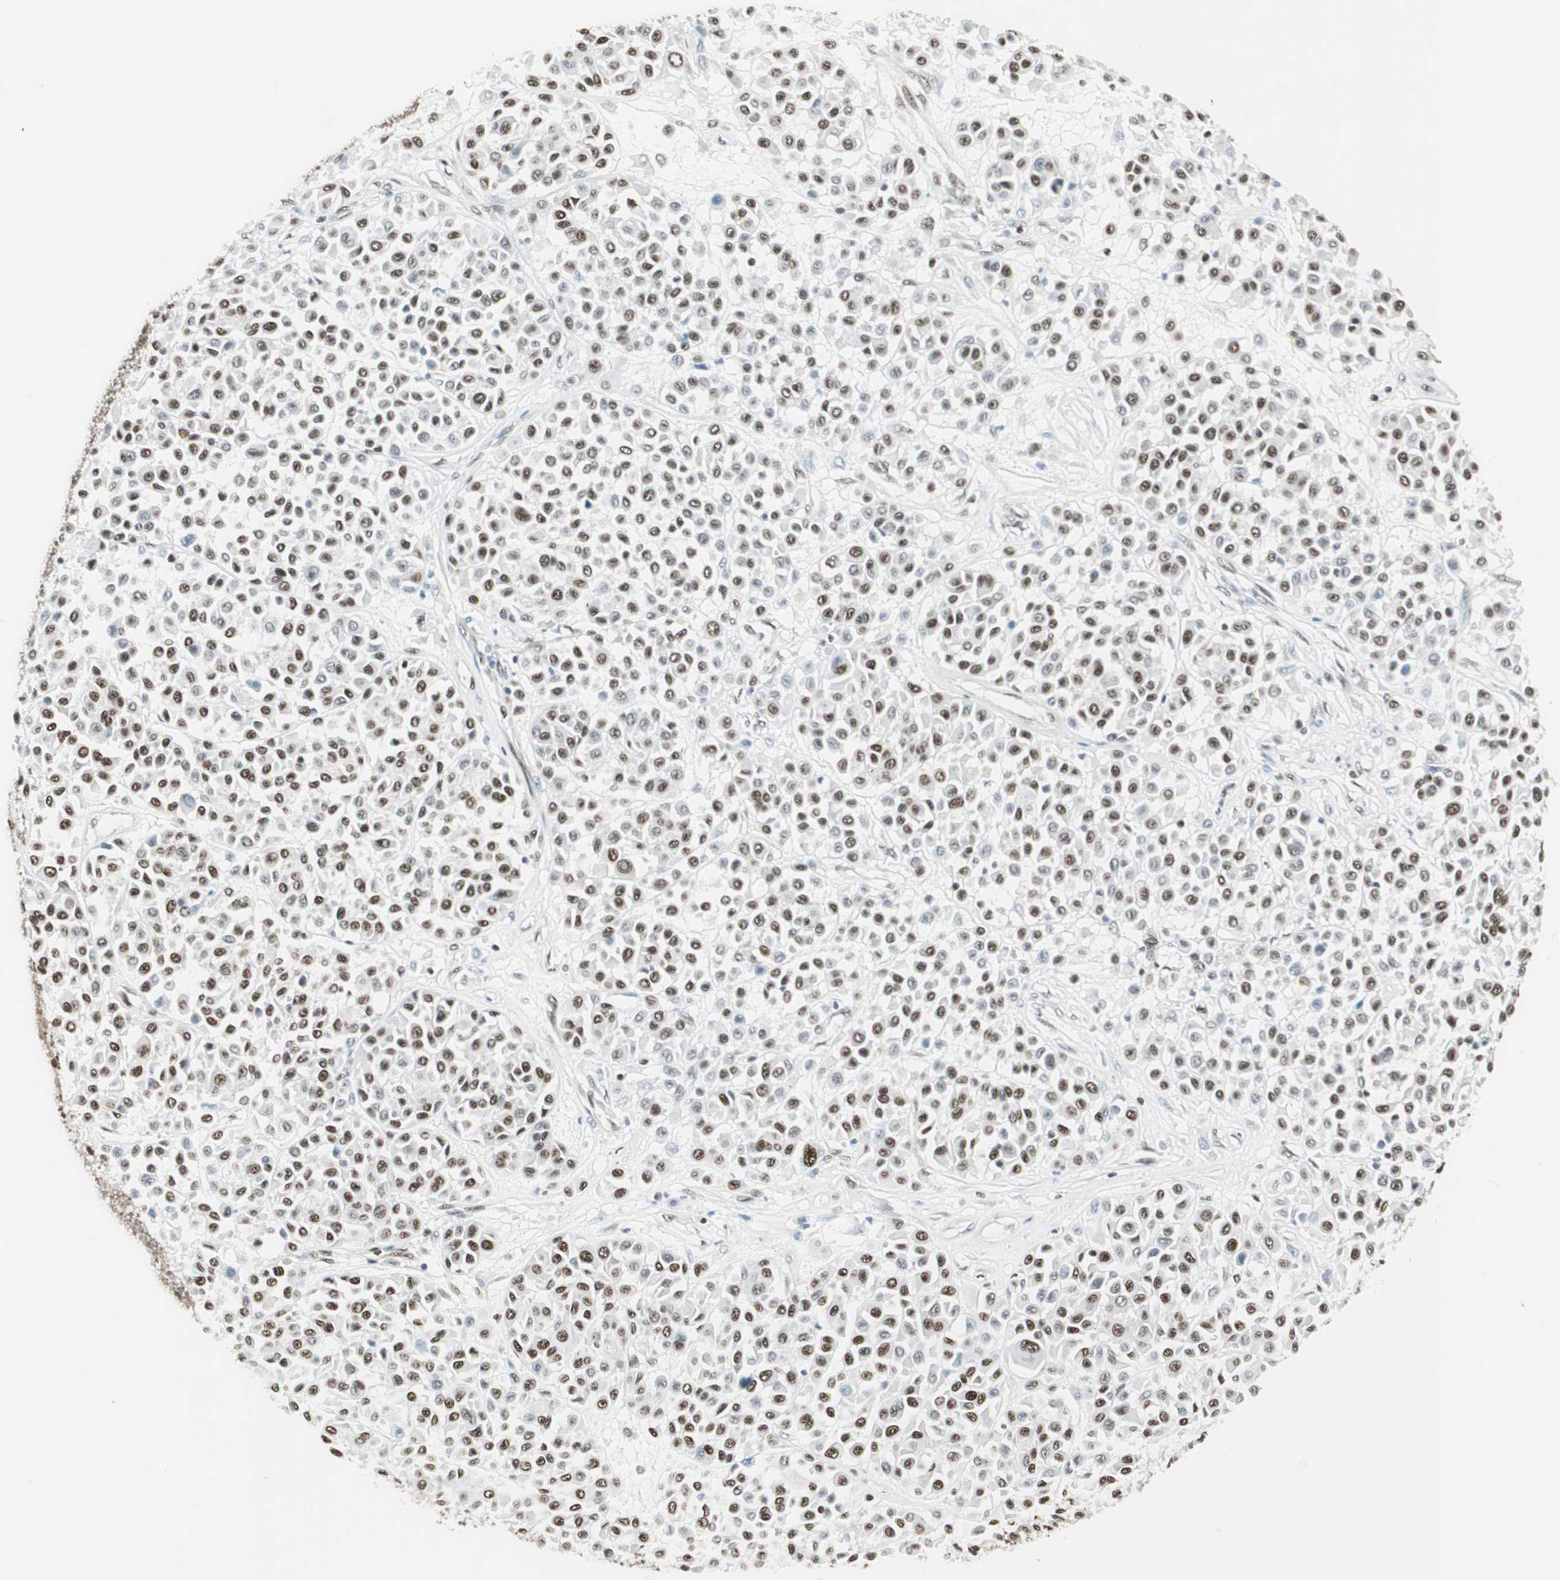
{"staining": {"intensity": "strong", "quantity": ">75%", "location": "nuclear"}, "tissue": "melanoma", "cell_type": "Tumor cells", "image_type": "cancer", "snomed": [{"axis": "morphology", "description": "Malignant melanoma, Metastatic site"}, {"axis": "topography", "description": "Soft tissue"}], "caption": "Strong nuclear staining is present in approximately >75% of tumor cells in melanoma.", "gene": "ZBTB17", "patient": {"sex": "male", "age": 41}}